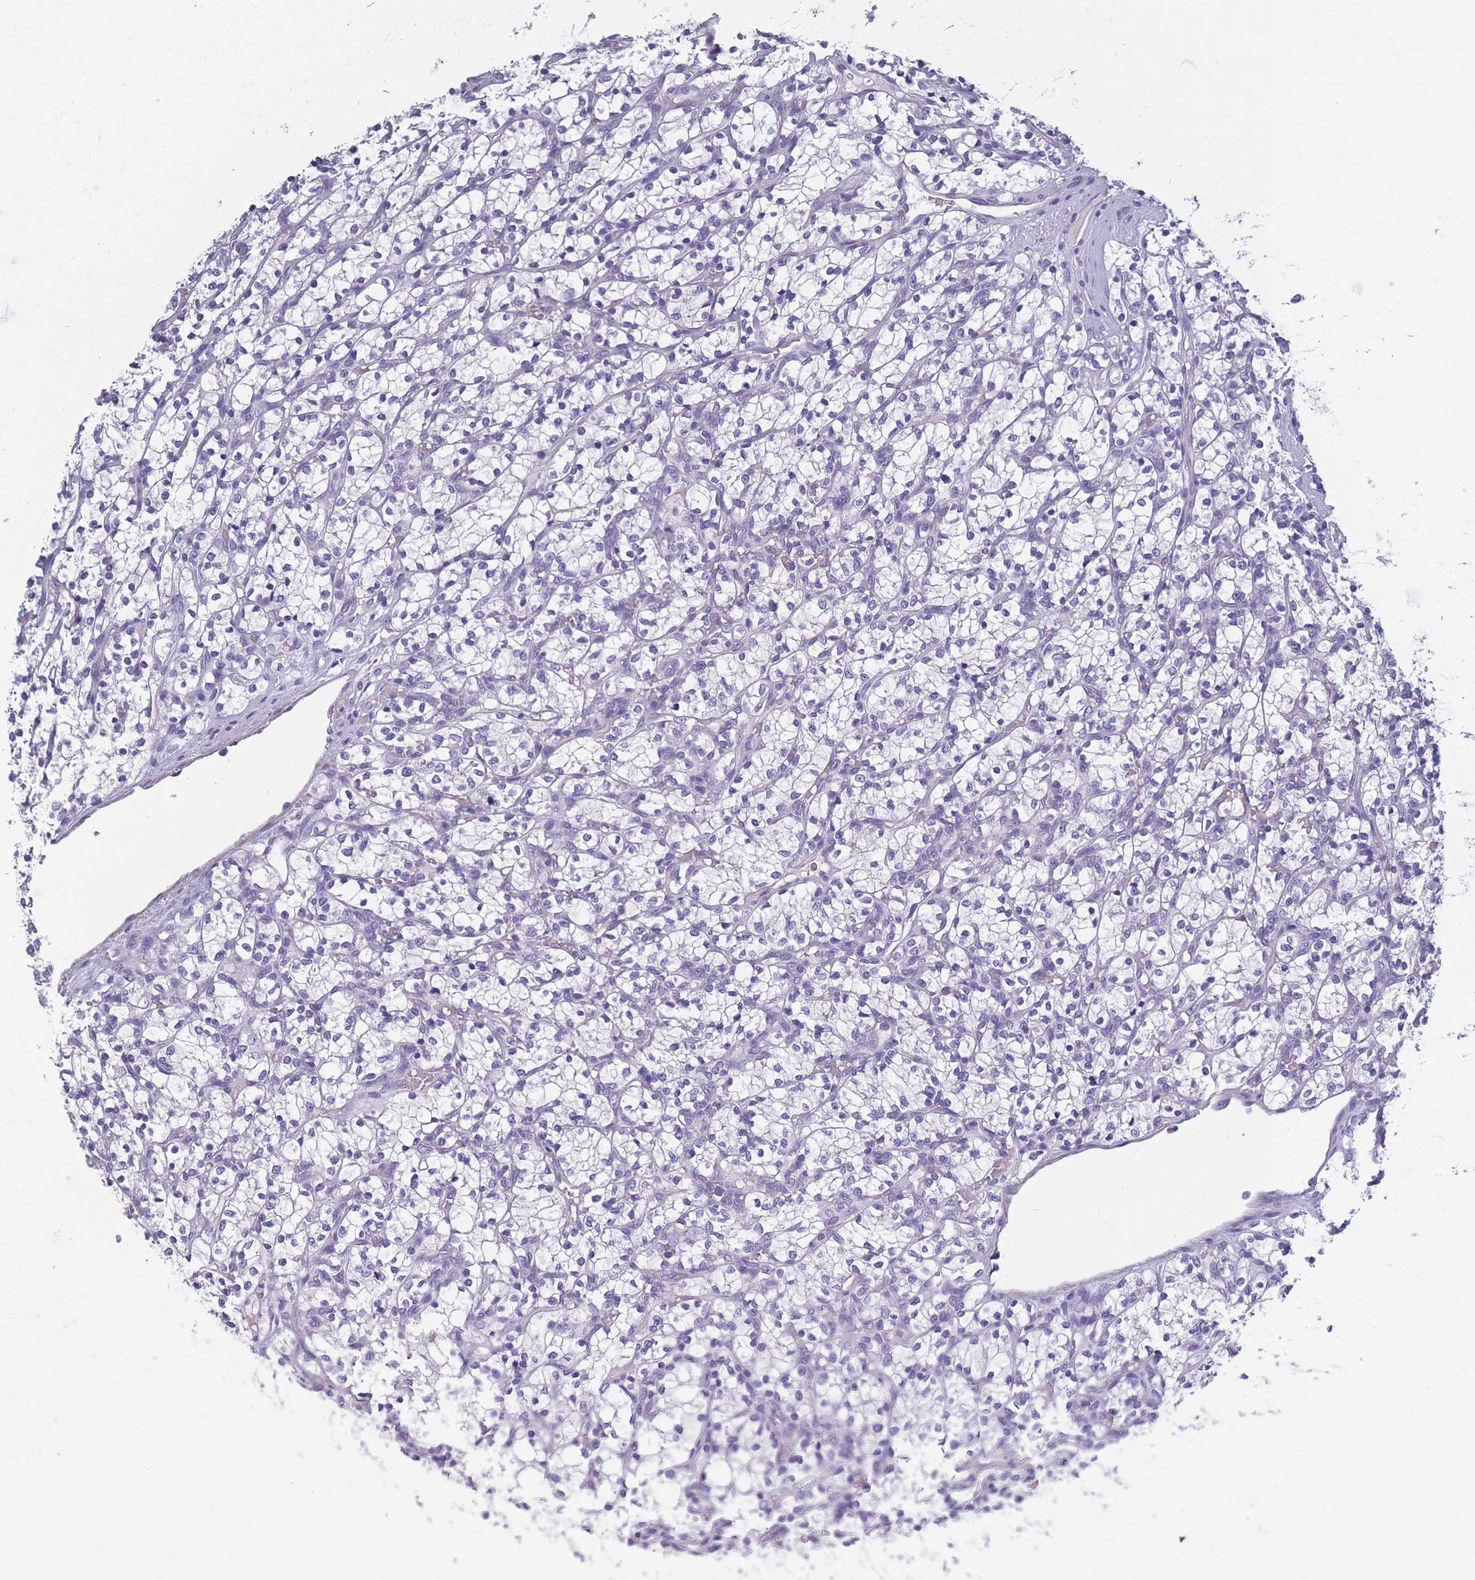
{"staining": {"intensity": "negative", "quantity": "none", "location": "none"}, "tissue": "renal cancer", "cell_type": "Tumor cells", "image_type": "cancer", "snomed": [{"axis": "morphology", "description": "Adenocarcinoma, NOS"}, {"axis": "topography", "description": "Kidney"}], "caption": "This histopathology image is of renal cancer stained with immunohistochemistry (IHC) to label a protein in brown with the nuclei are counter-stained blue. There is no expression in tumor cells.", "gene": "OR4C5", "patient": {"sex": "female", "age": 69}}